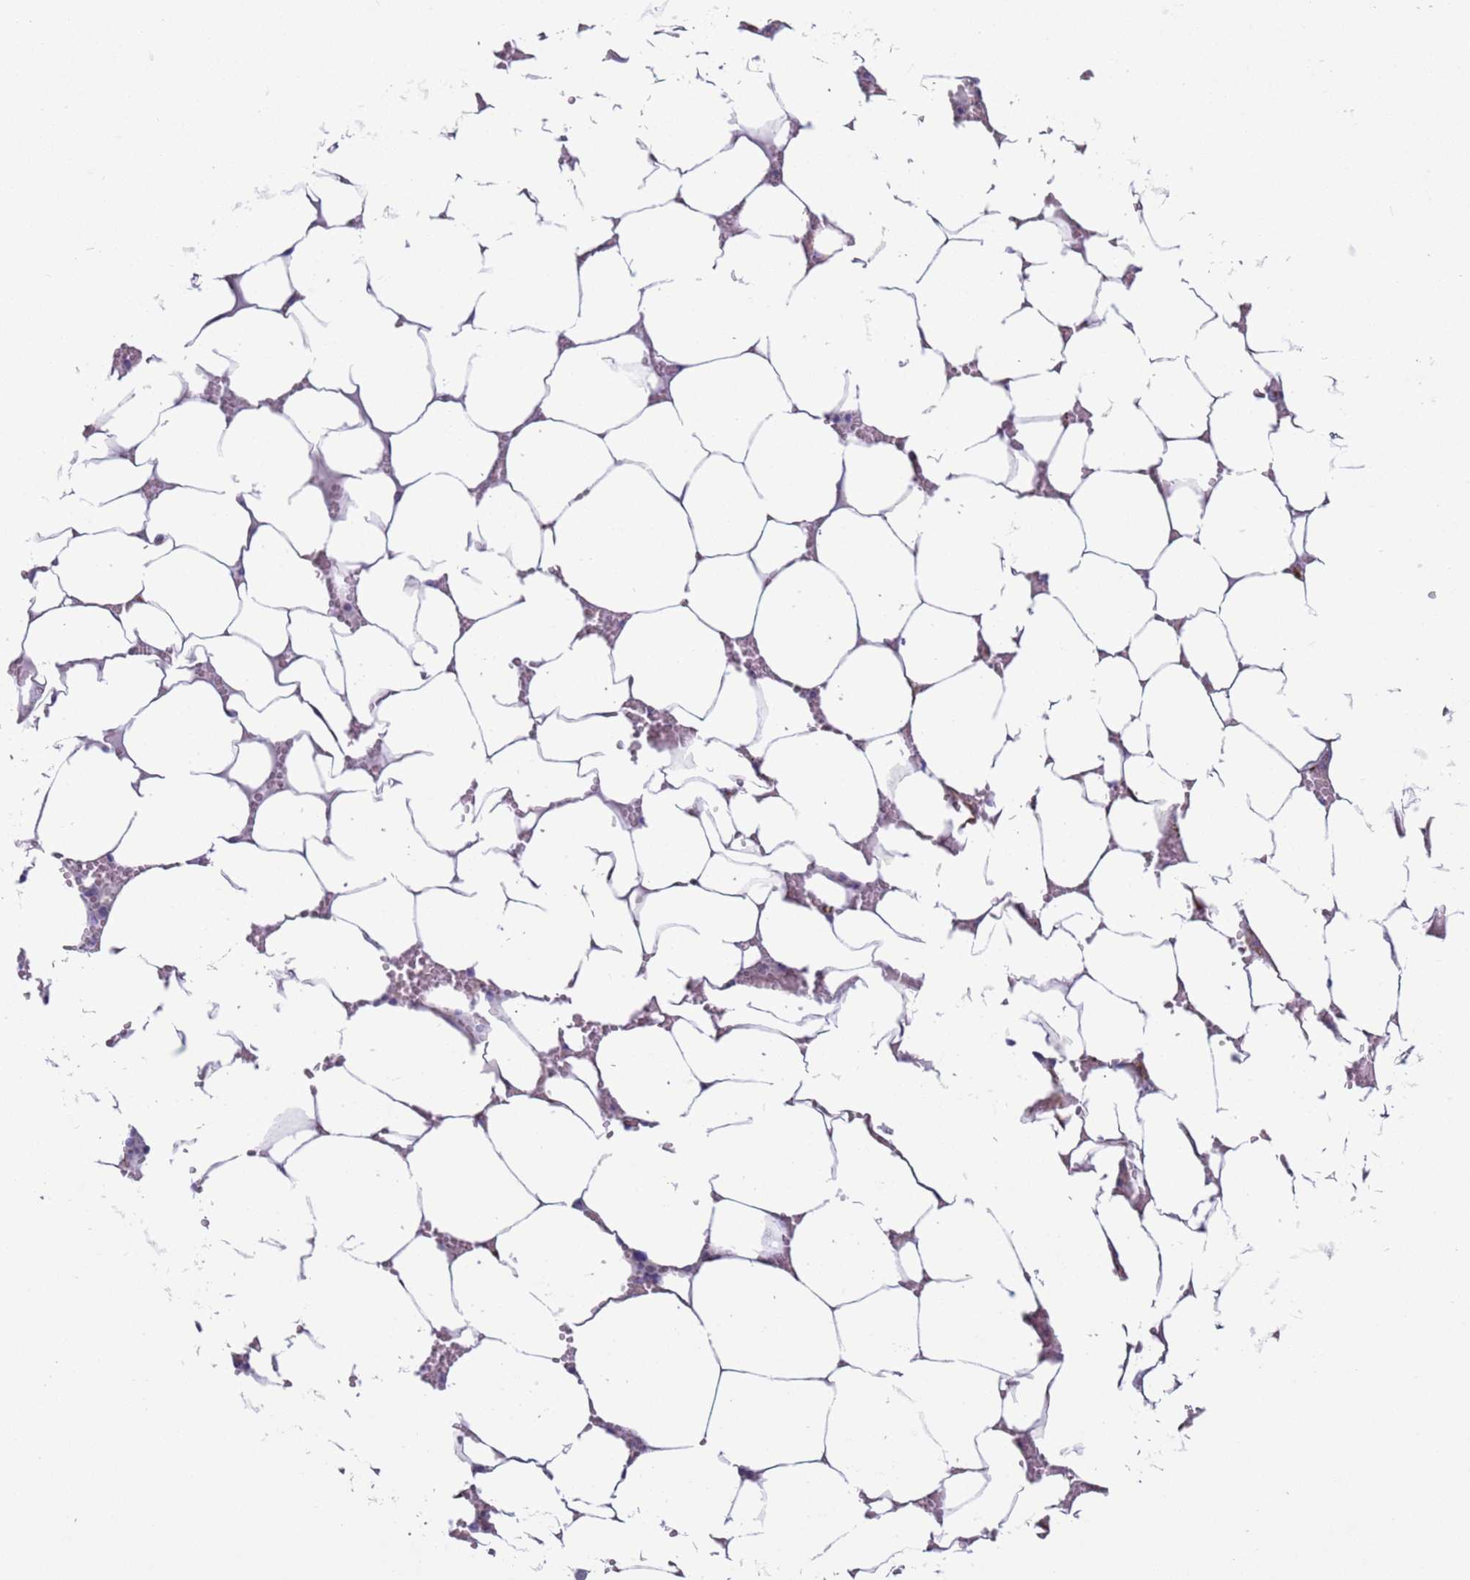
{"staining": {"intensity": "negative", "quantity": "none", "location": "none"}, "tissue": "bone marrow", "cell_type": "Hematopoietic cells", "image_type": "normal", "snomed": [{"axis": "morphology", "description": "Normal tissue, NOS"}, {"axis": "topography", "description": "Bone marrow"}], "caption": "Immunohistochemistry histopathology image of unremarkable human bone marrow stained for a protein (brown), which demonstrates no positivity in hematopoietic cells.", "gene": "HEATR1", "patient": {"sex": "male", "age": 70}}